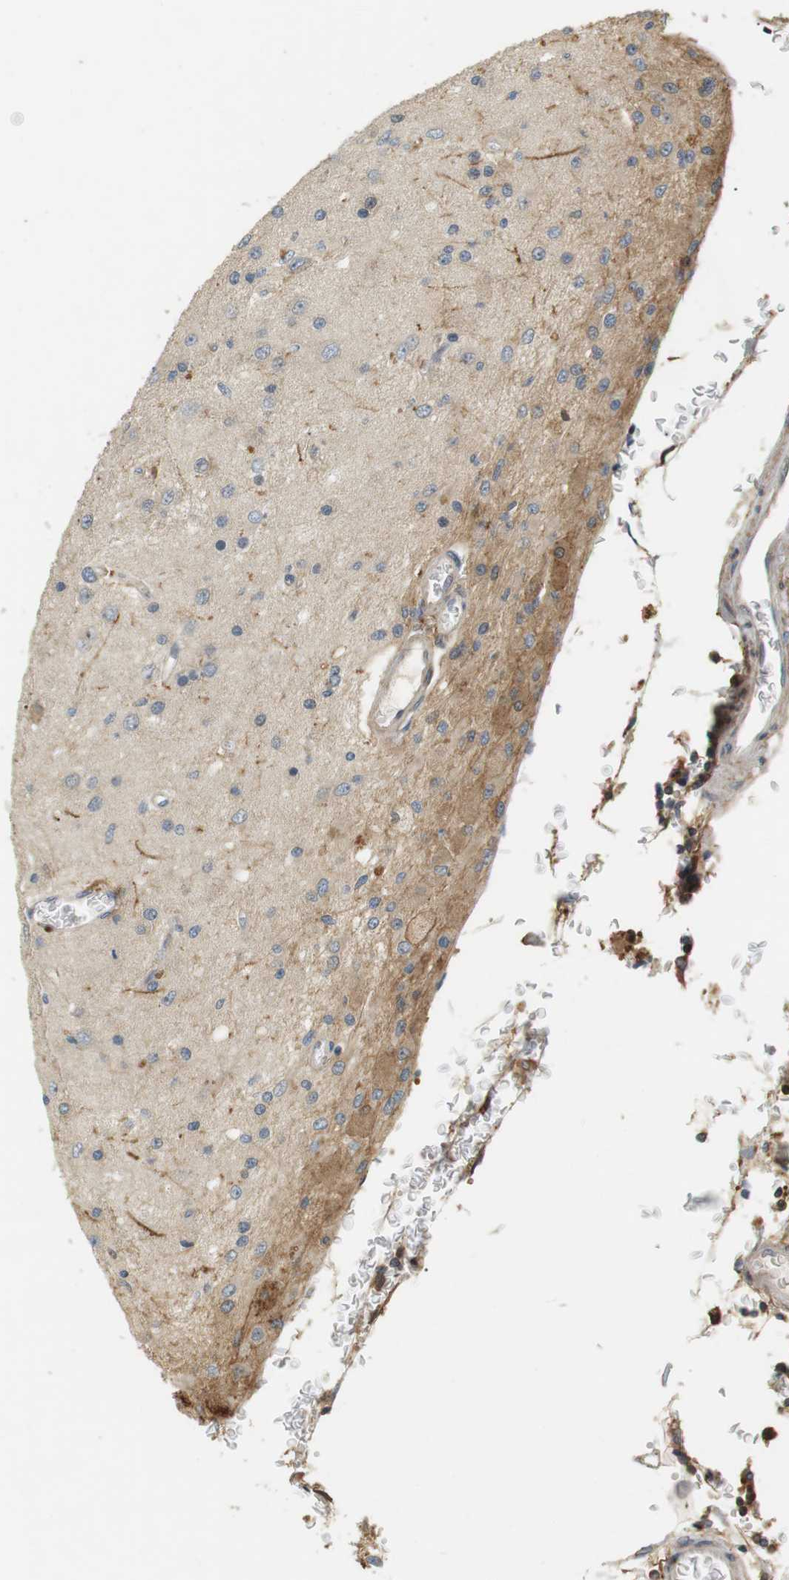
{"staining": {"intensity": "weak", "quantity": "<25%", "location": "cytoplasmic/membranous"}, "tissue": "glioma", "cell_type": "Tumor cells", "image_type": "cancer", "snomed": [{"axis": "morphology", "description": "Normal tissue, NOS"}, {"axis": "morphology", "description": "Glioma, malignant, High grade"}, {"axis": "topography", "description": "Cerebral cortex"}], "caption": "Image shows no significant protein expression in tumor cells of high-grade glioma (malignant).", "gene": "P2RY1", "patient": {"sex": "male", "age": 77}}